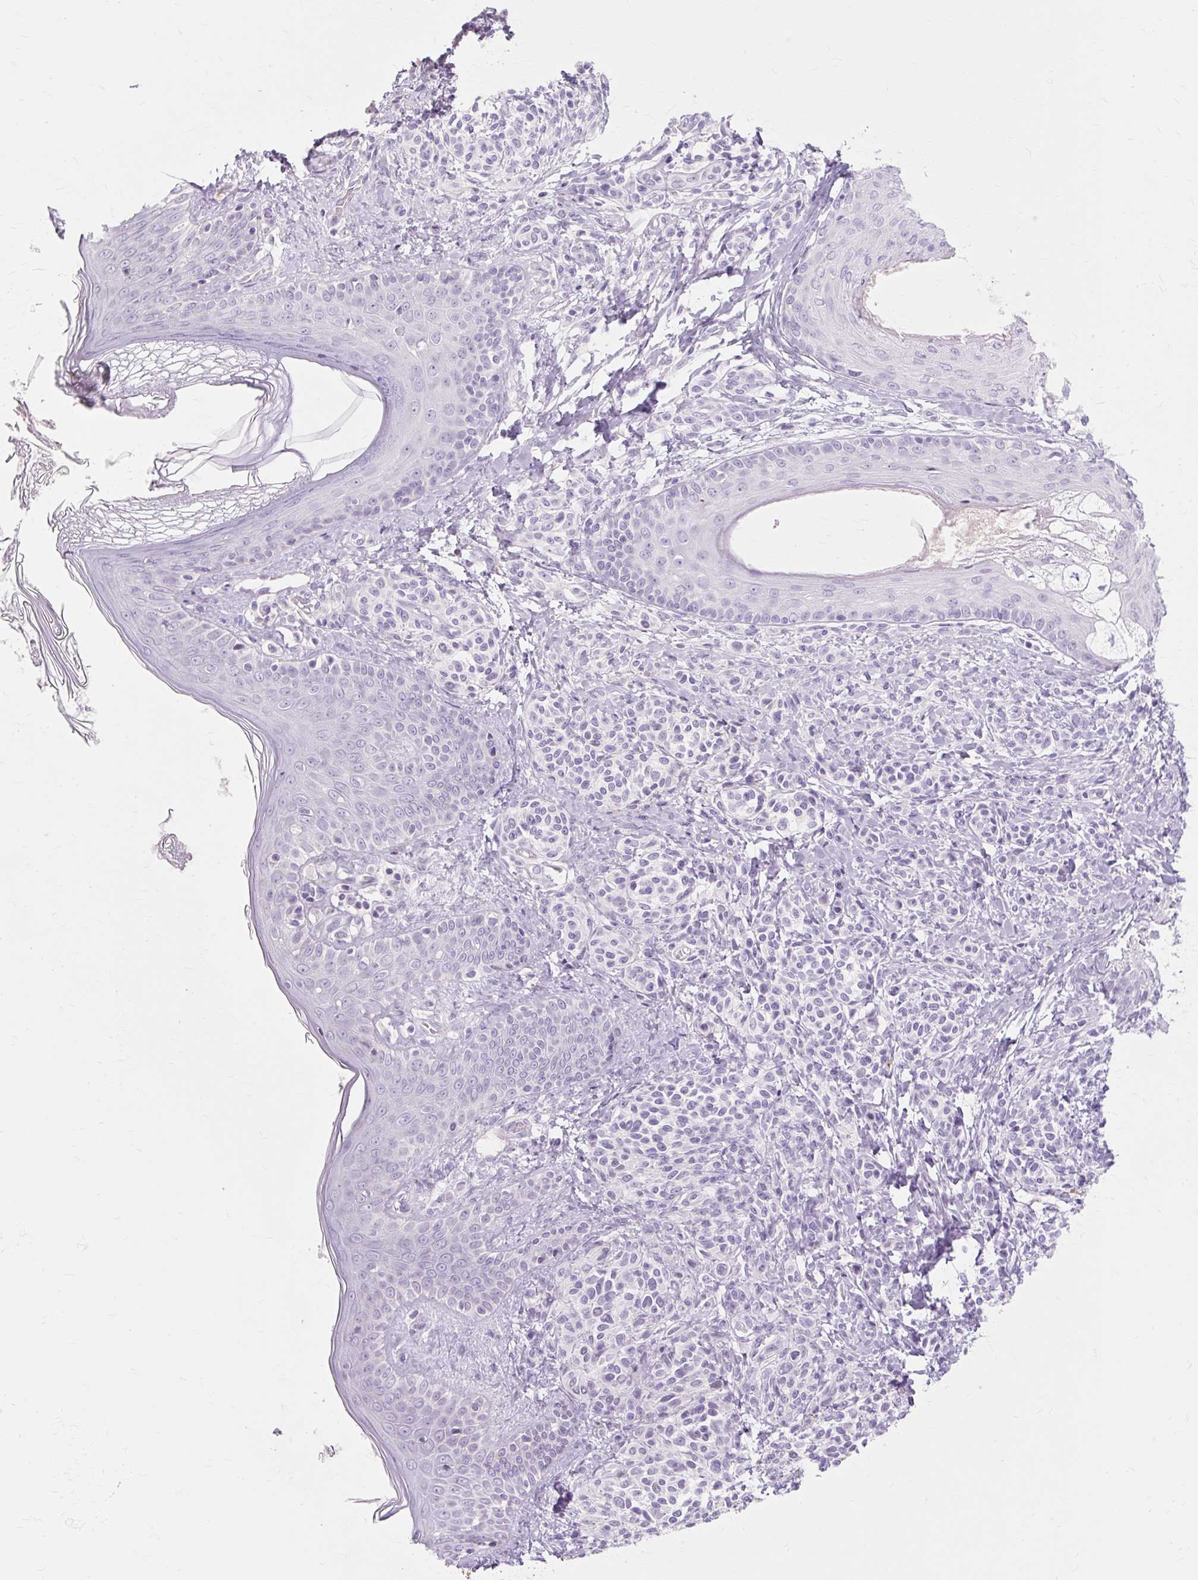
{"staining": {"intensity": "negative", "quantity": "none", "location": "none"}, "tissue": "skin", "cell_type": "Fibroblasts", "image_type": "normal", "snomed": [{"axis": "morphology", "description": "Normal tissue, NOS"}, {"axis": "topography", "description": "Skin"}], "caption": "Immunohistochemistry (IHC) photomicrograph of normal human skin stained for a protein (brown), which reveals no expression in fibroblasts.", "gene": "IRX2", "patient": {"sex": "male", "age": 16}}